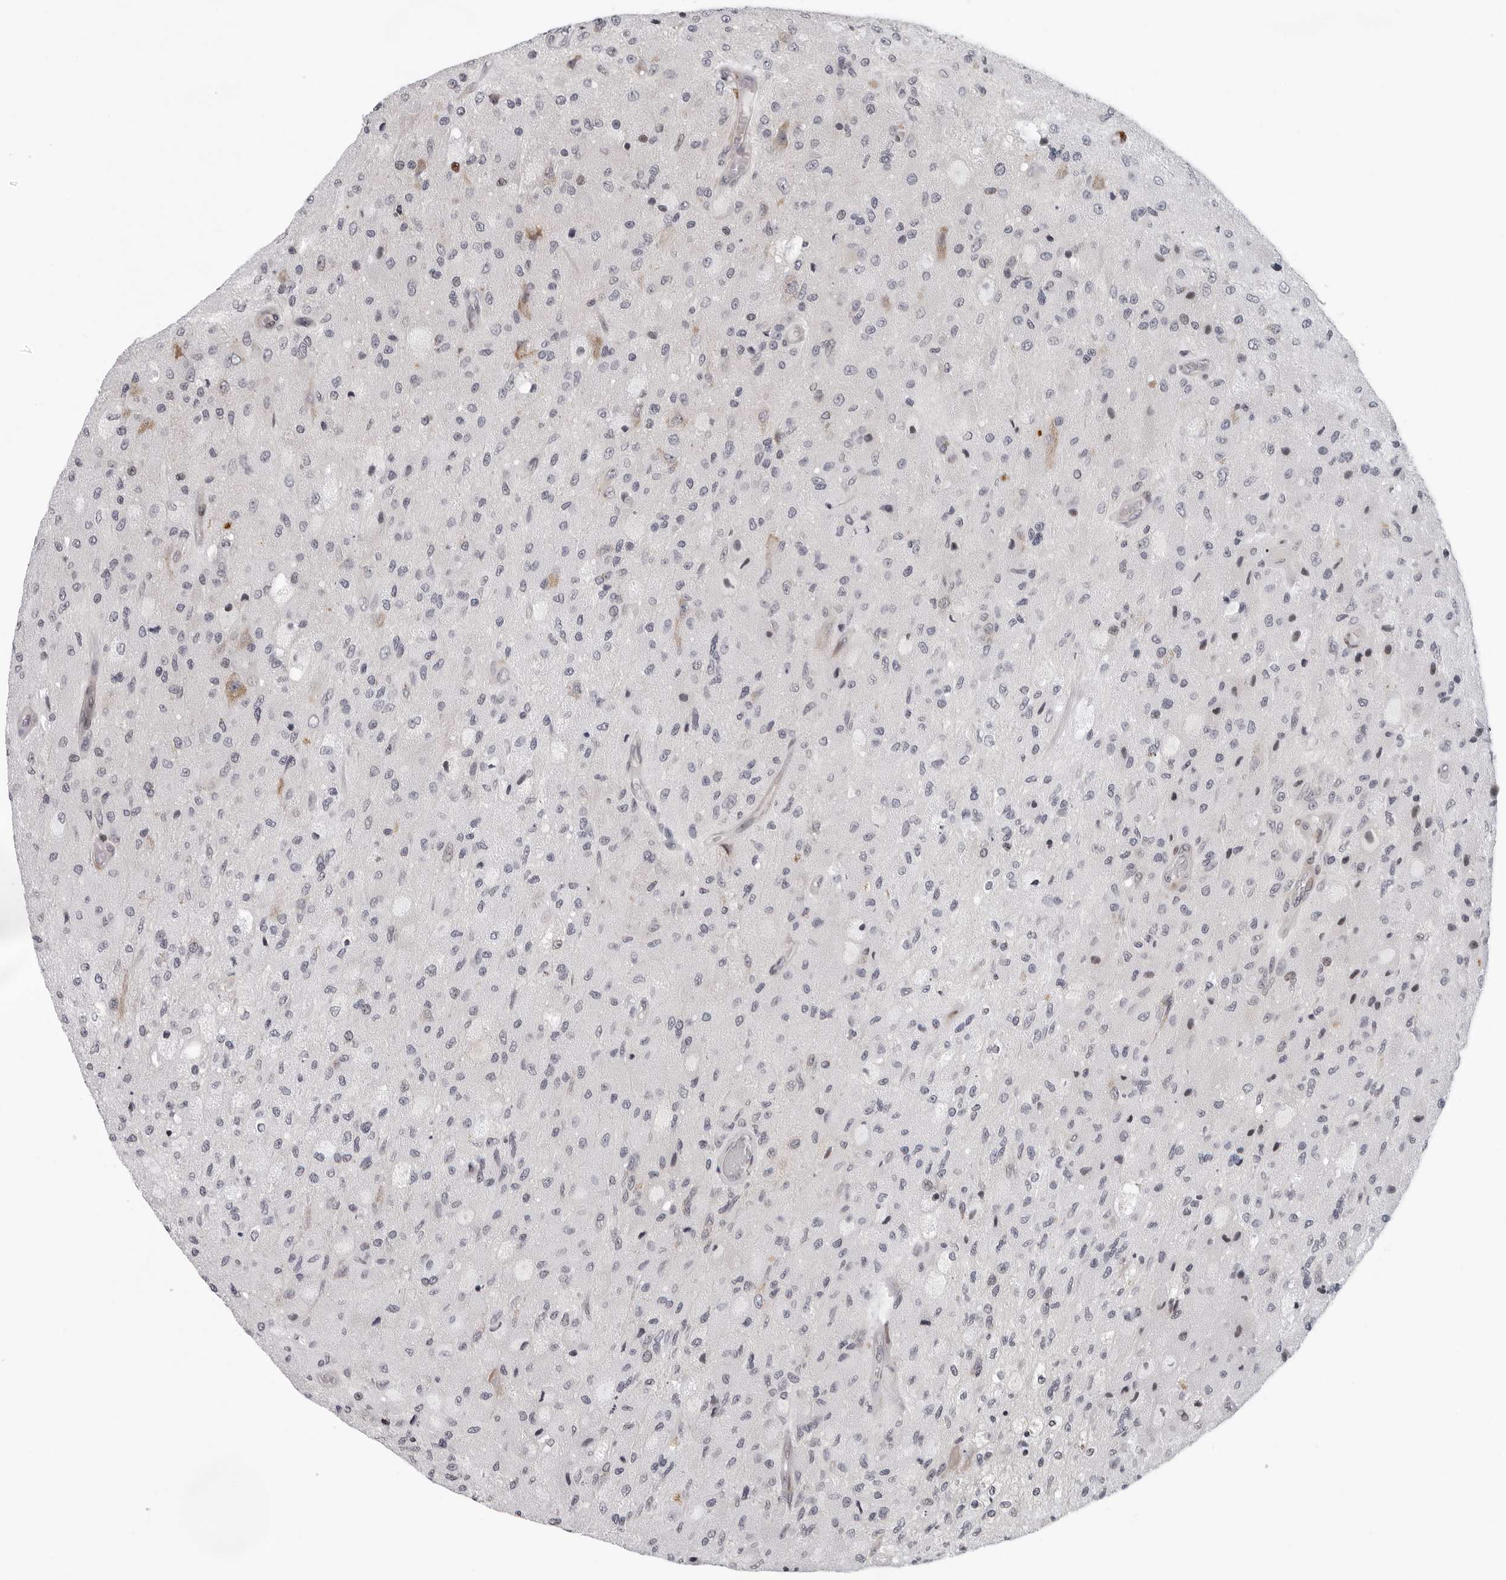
{"staining": {"intensity": "negative", "quantity": "none", "location": "none"}, "tissue": "glioma", "cell_type": "Tumor cells", "image_type": "cancer", "snomed": [{"axis": "morphology", "description": "Normal tissue, NOS"}, {"axis": "morphology", "description": "Glioma, malignant, High grade"}, {"axis": "topography", "description": "Cerebral cortex"}], "caption": "Tumor cells are negative for protein expression in human glioma.", "gene": "PIP4K2C", "patient": {"sex": "male", "age": 77}}